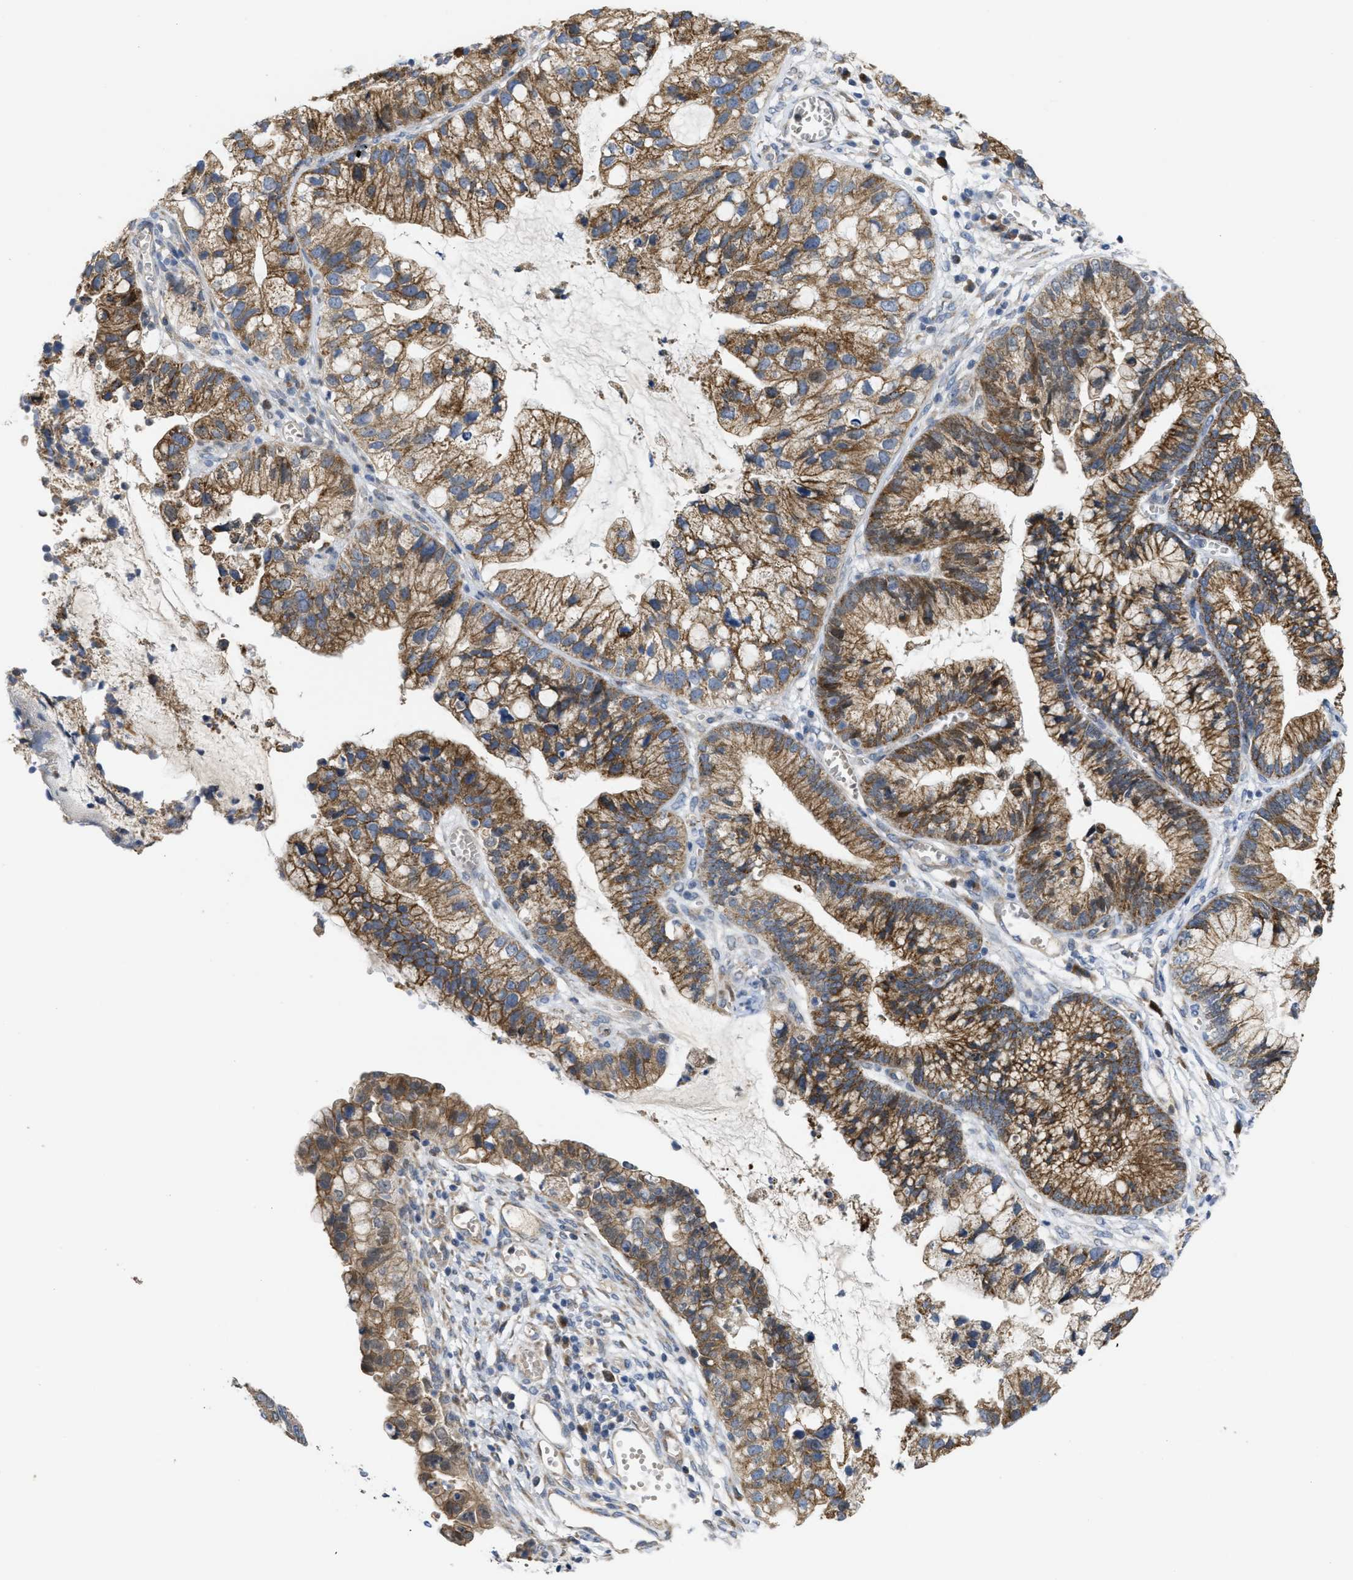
{"staining": {"intensity": "moderate", "quantity": ">75%", "location": "cytoplasmic/membranous"}, "tissue": "cervical cancer", "cell_type": "Tumor cells", "image_type": "cancer", "snomed": [{"axis": "morphology", "description": "Adenocarcinoma, NOS"}, {"axis": "topography", "description": "Cervix"}], "caption": "Moderate cytoplasmic/membranous protein expression is appreciated in about >75% of tumor cells in cervical cancer.", "gene": "CDPF1", "patient": {"sex": "female", "age": 44}}